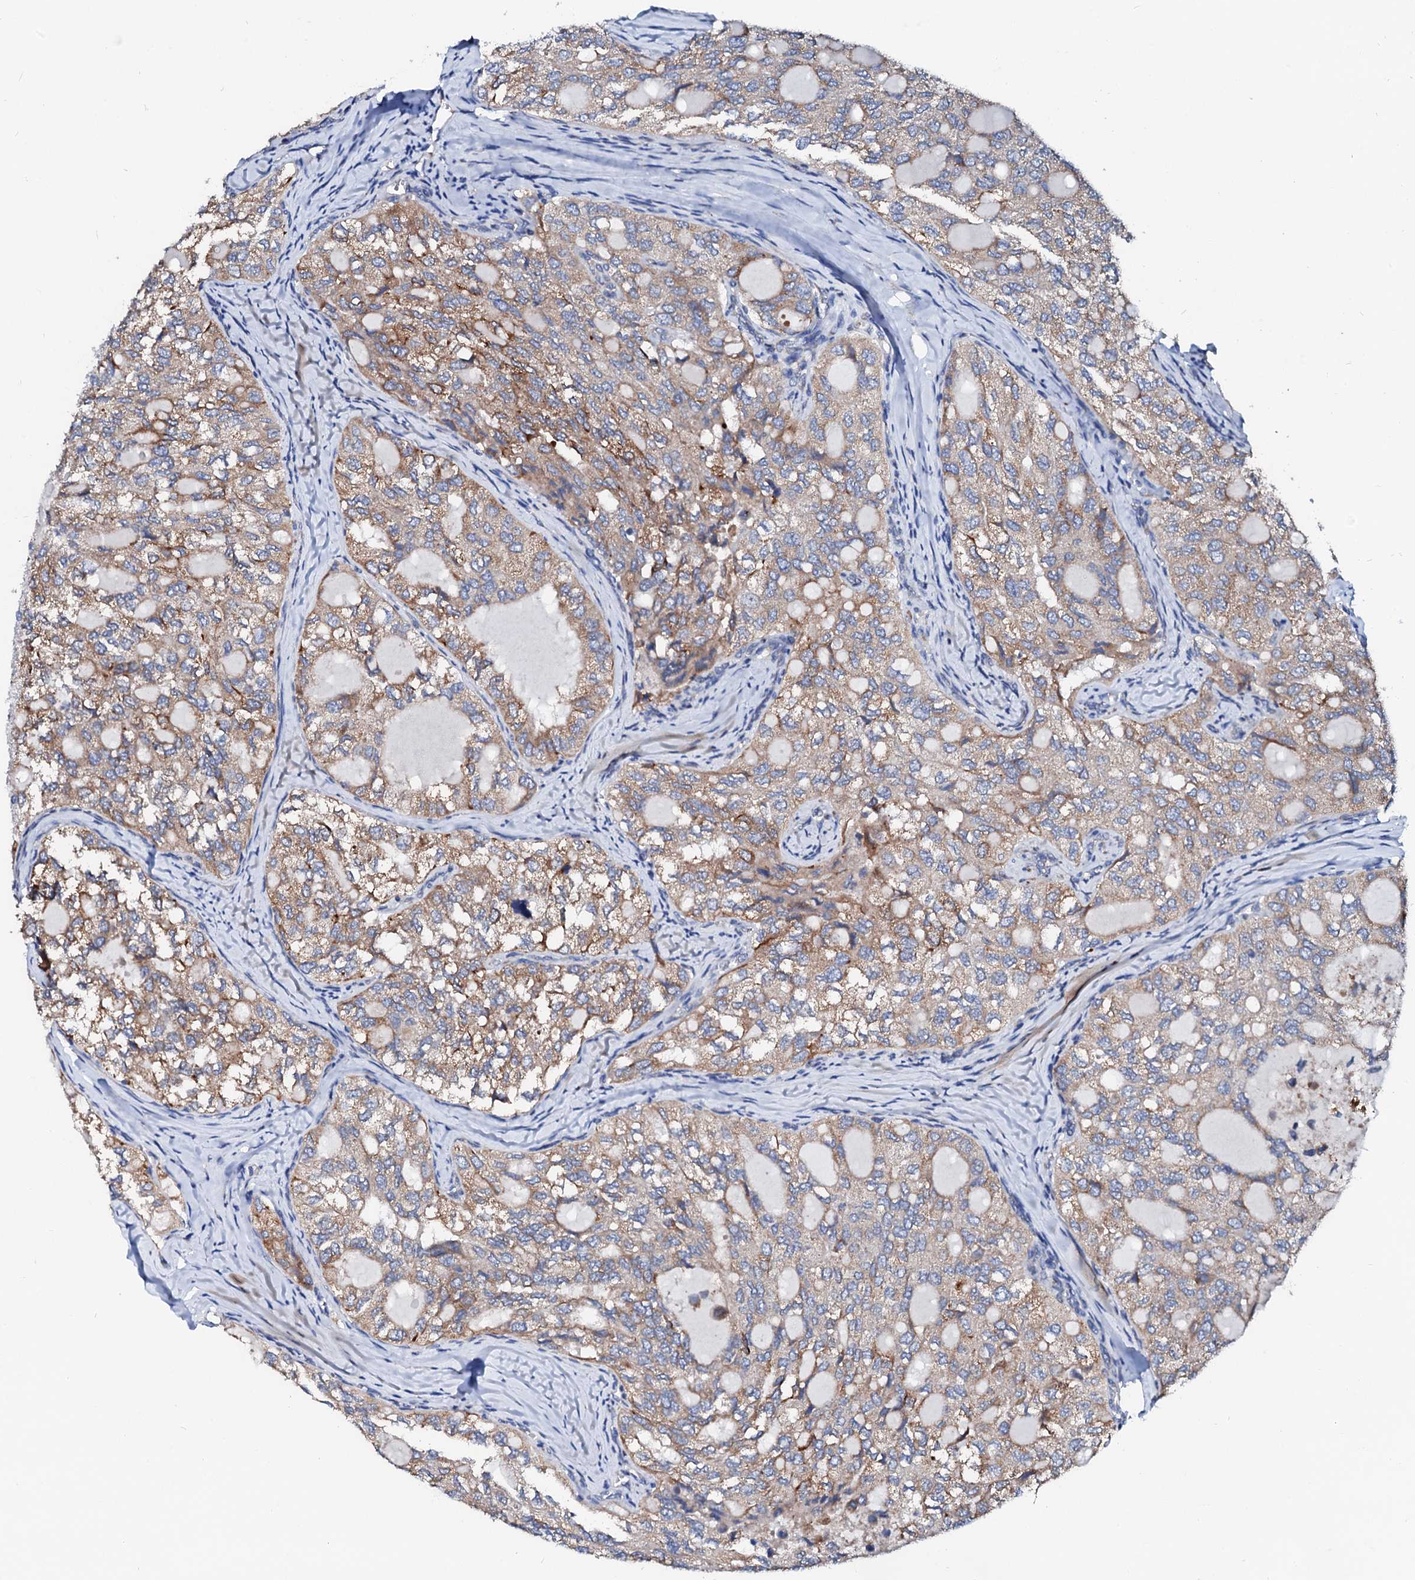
{"staining": {"intensity": "weak", "quantity": ">75%", "location": "cytoplasmic/membranous"}, "tissue": "thyroid cancer", "cell_type": "Tumor cells", "image_type": "cancer", "snomed": [{"axis": "morphology", "description": "Follicular adenoma carcinoma, NOS"}, {"axis": "topography", "description": "Thyroid gland"}], "caption": "Weak cytoplasmic/membranous protein expression is appreciated in approximately >75% of tumor cells in thyroid cancer.", "gene": "LMAN1", "patient": {"sex": "male", "age": 75}}